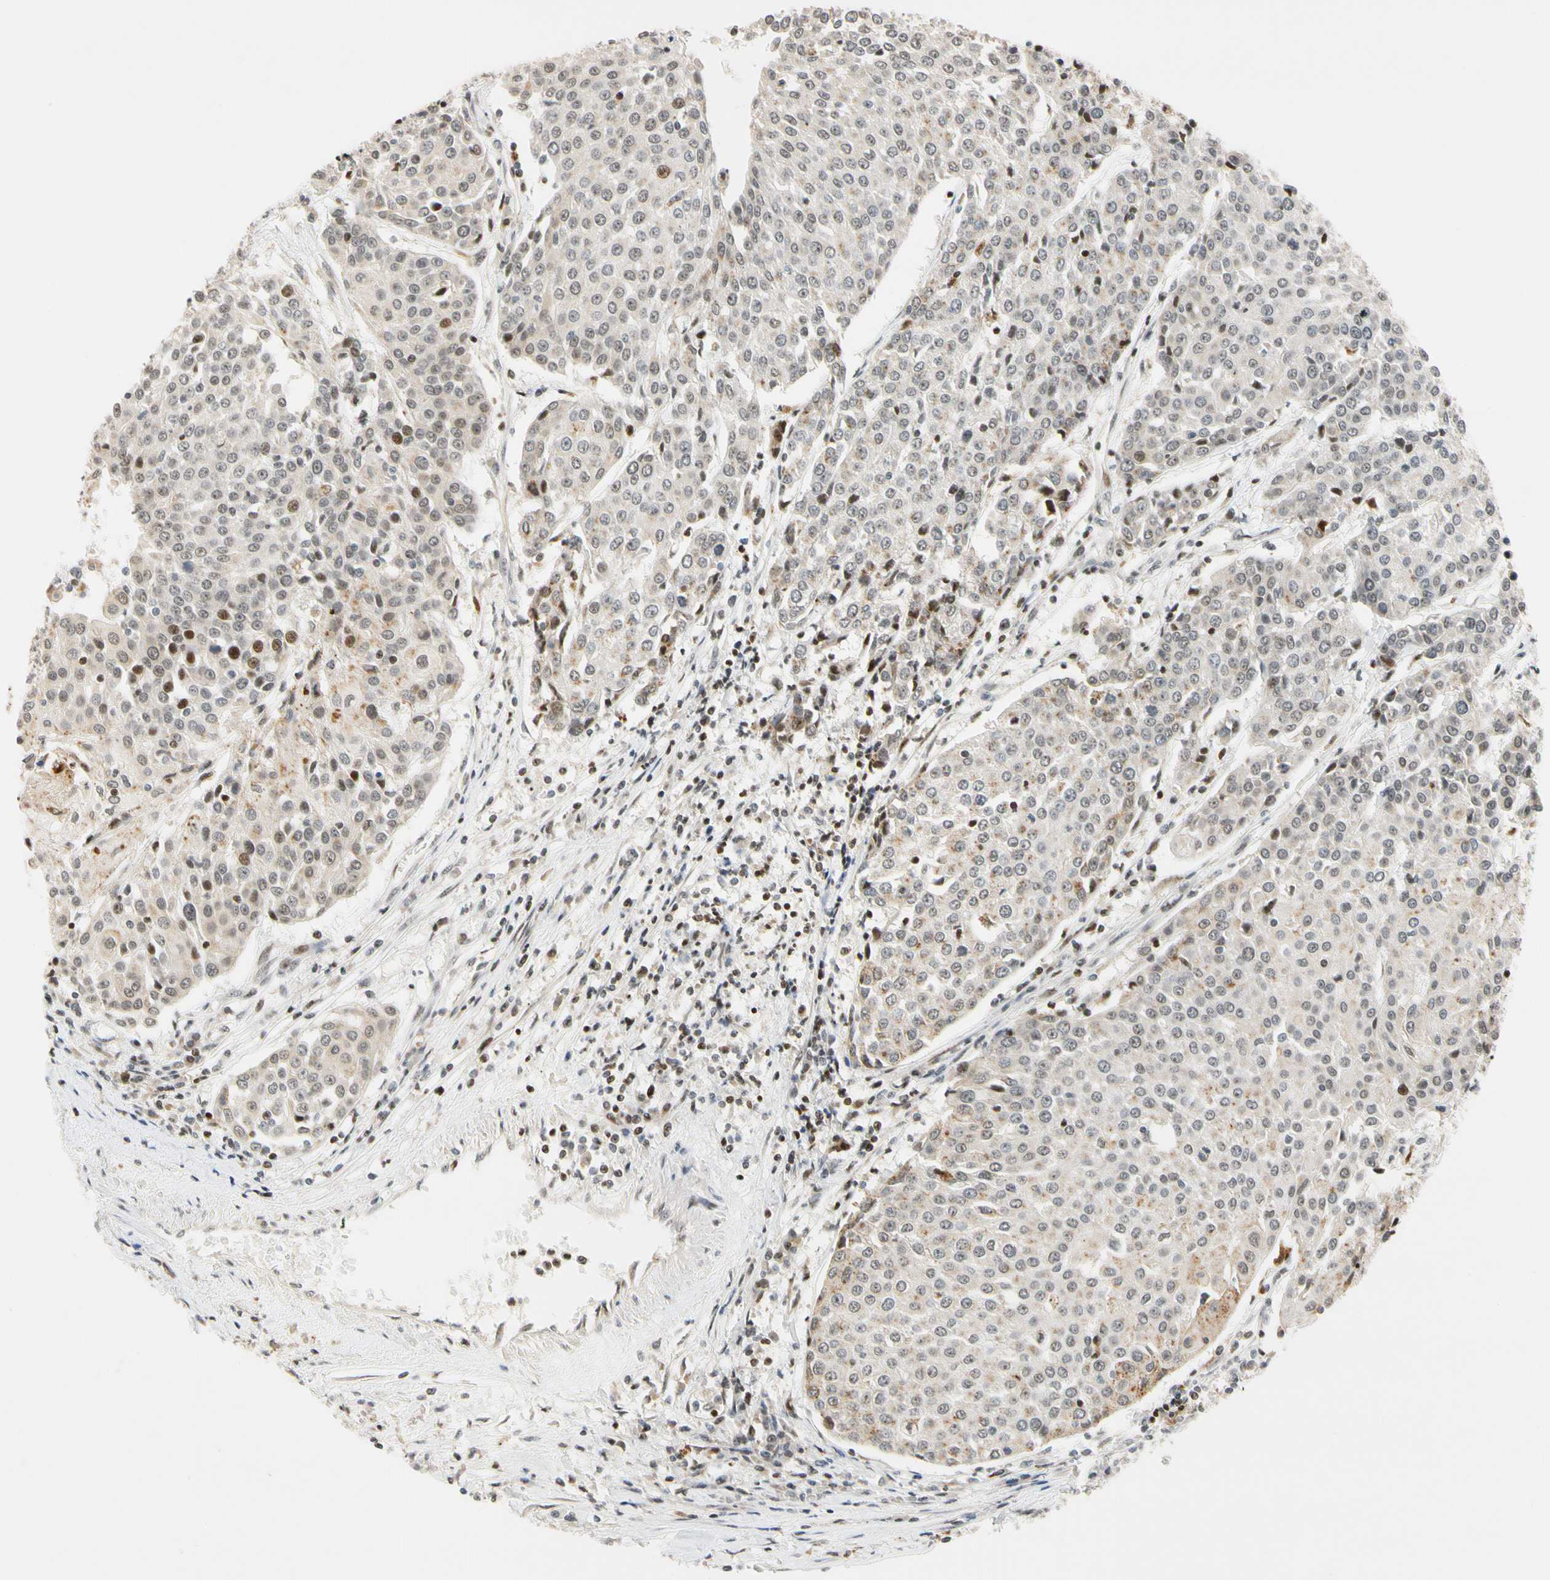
{"staining": {"intensity": "weak", "quantity": "<25%", "location": "cytoplasmic/membranous"}, "tissue": "urothelial cancer", "cell_type": "Tumor cells", "image_type": "cancer", "snomed": [{"axis": "morphology", "description": "Urothelial carcinoma, High grade"}, {"axis": "topography", "description": "Urinary bladder"}], "caption": "Immunohistochemistry (IHC) of high-grade urothelial carcinoma shows no expression in tumor cells. Nuclei are stained in blue.", "gene": "CDK7", "patient": {"sex": "female", "age": 85}}